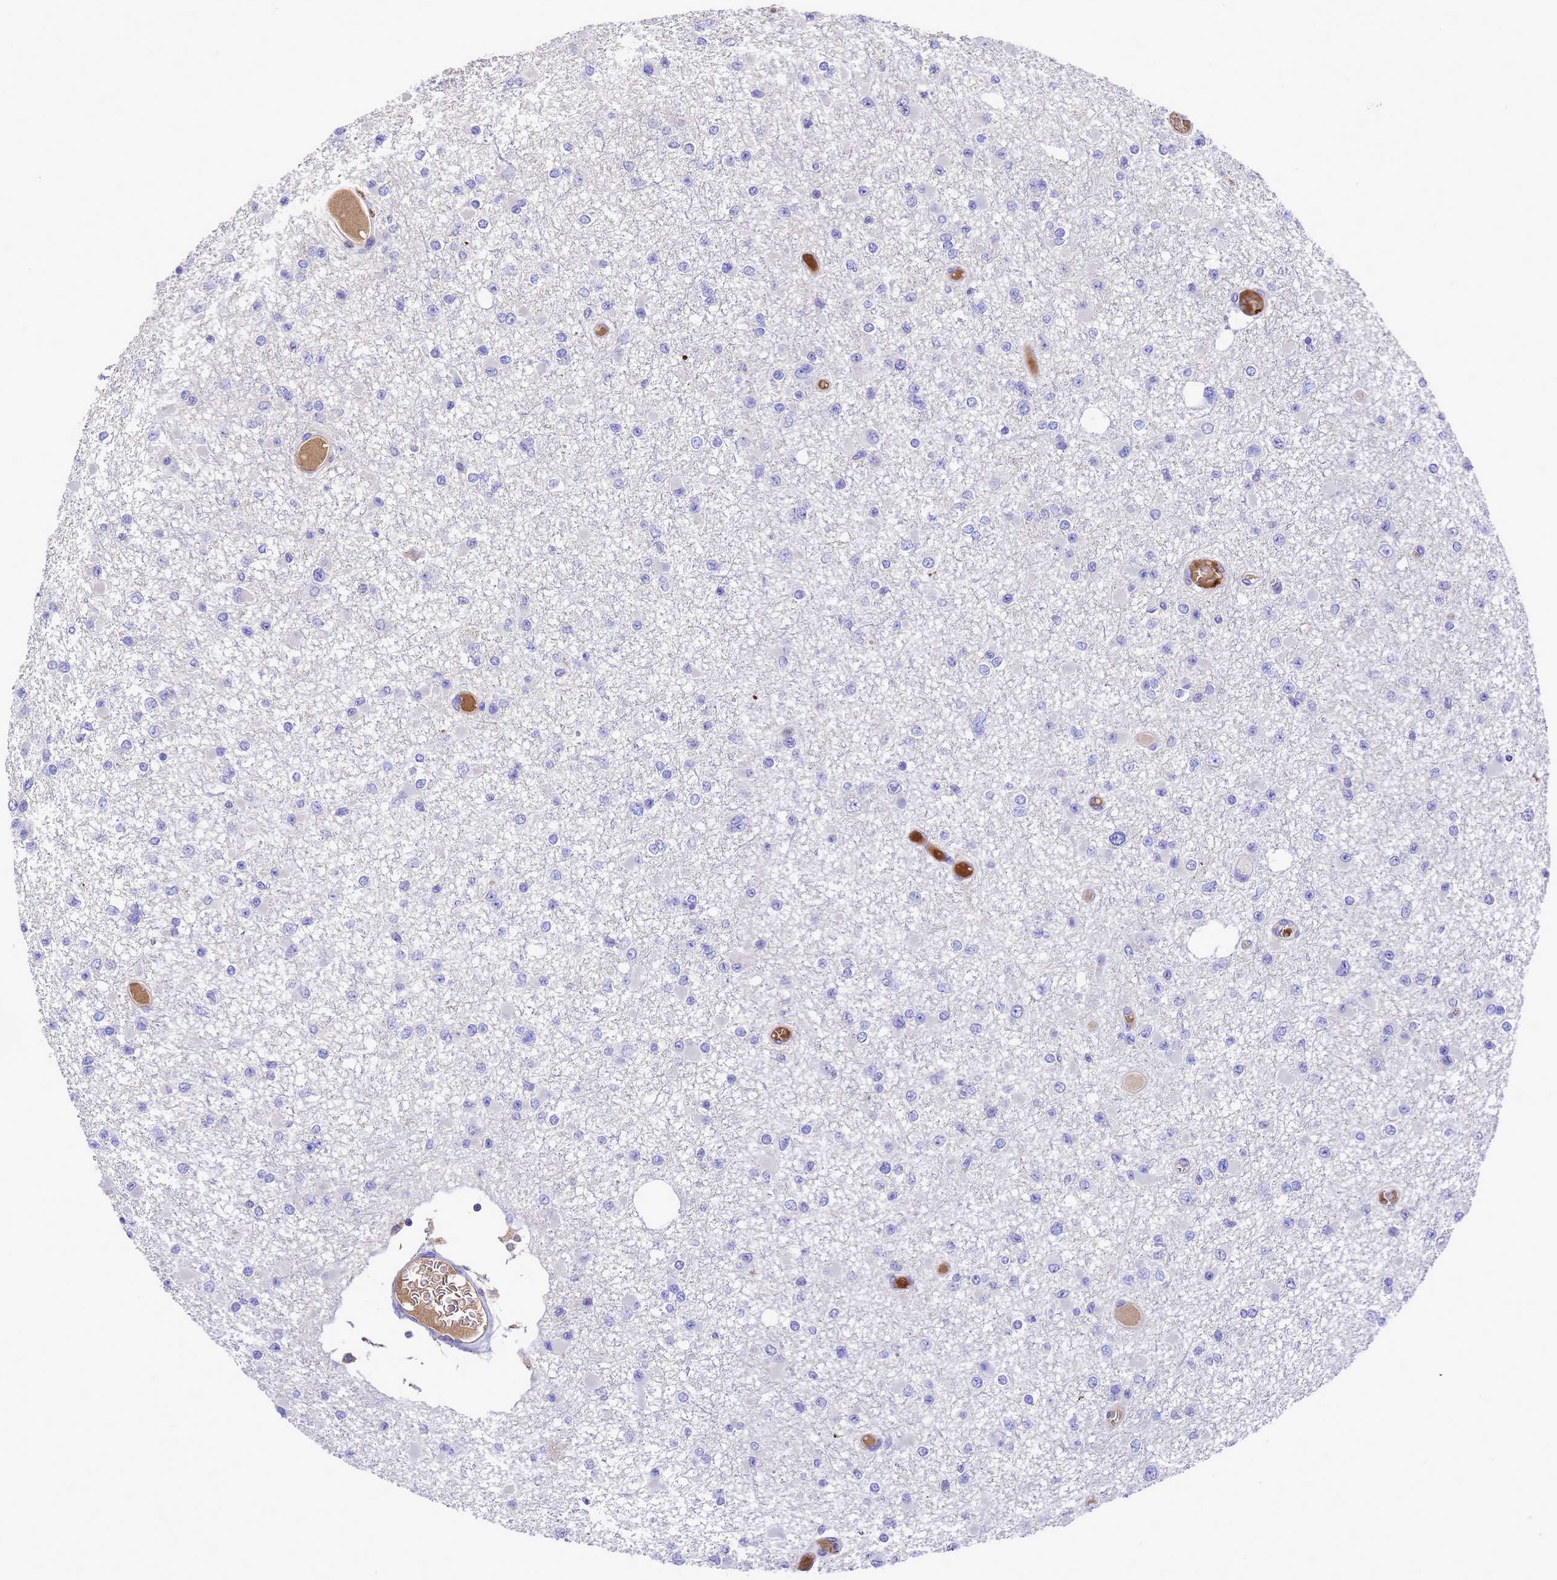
{"staining": {"intensity": "negative", "quantity": "none", "location": "none"}, "tissue": "glioma", "cell_type": "Tumor cells", "image_type": "cancer", "snomed": [{"axis": "morphology", "description": "Glioma, malignant, Low grade"}, {"axis": "topography", "description": "Brain"}], "caption": "The micrograph displays no staining of tumor cells in malignant glioma (low-grade).", "gene": "ELP6", "patient": {"sex": "female", "age": 22}}